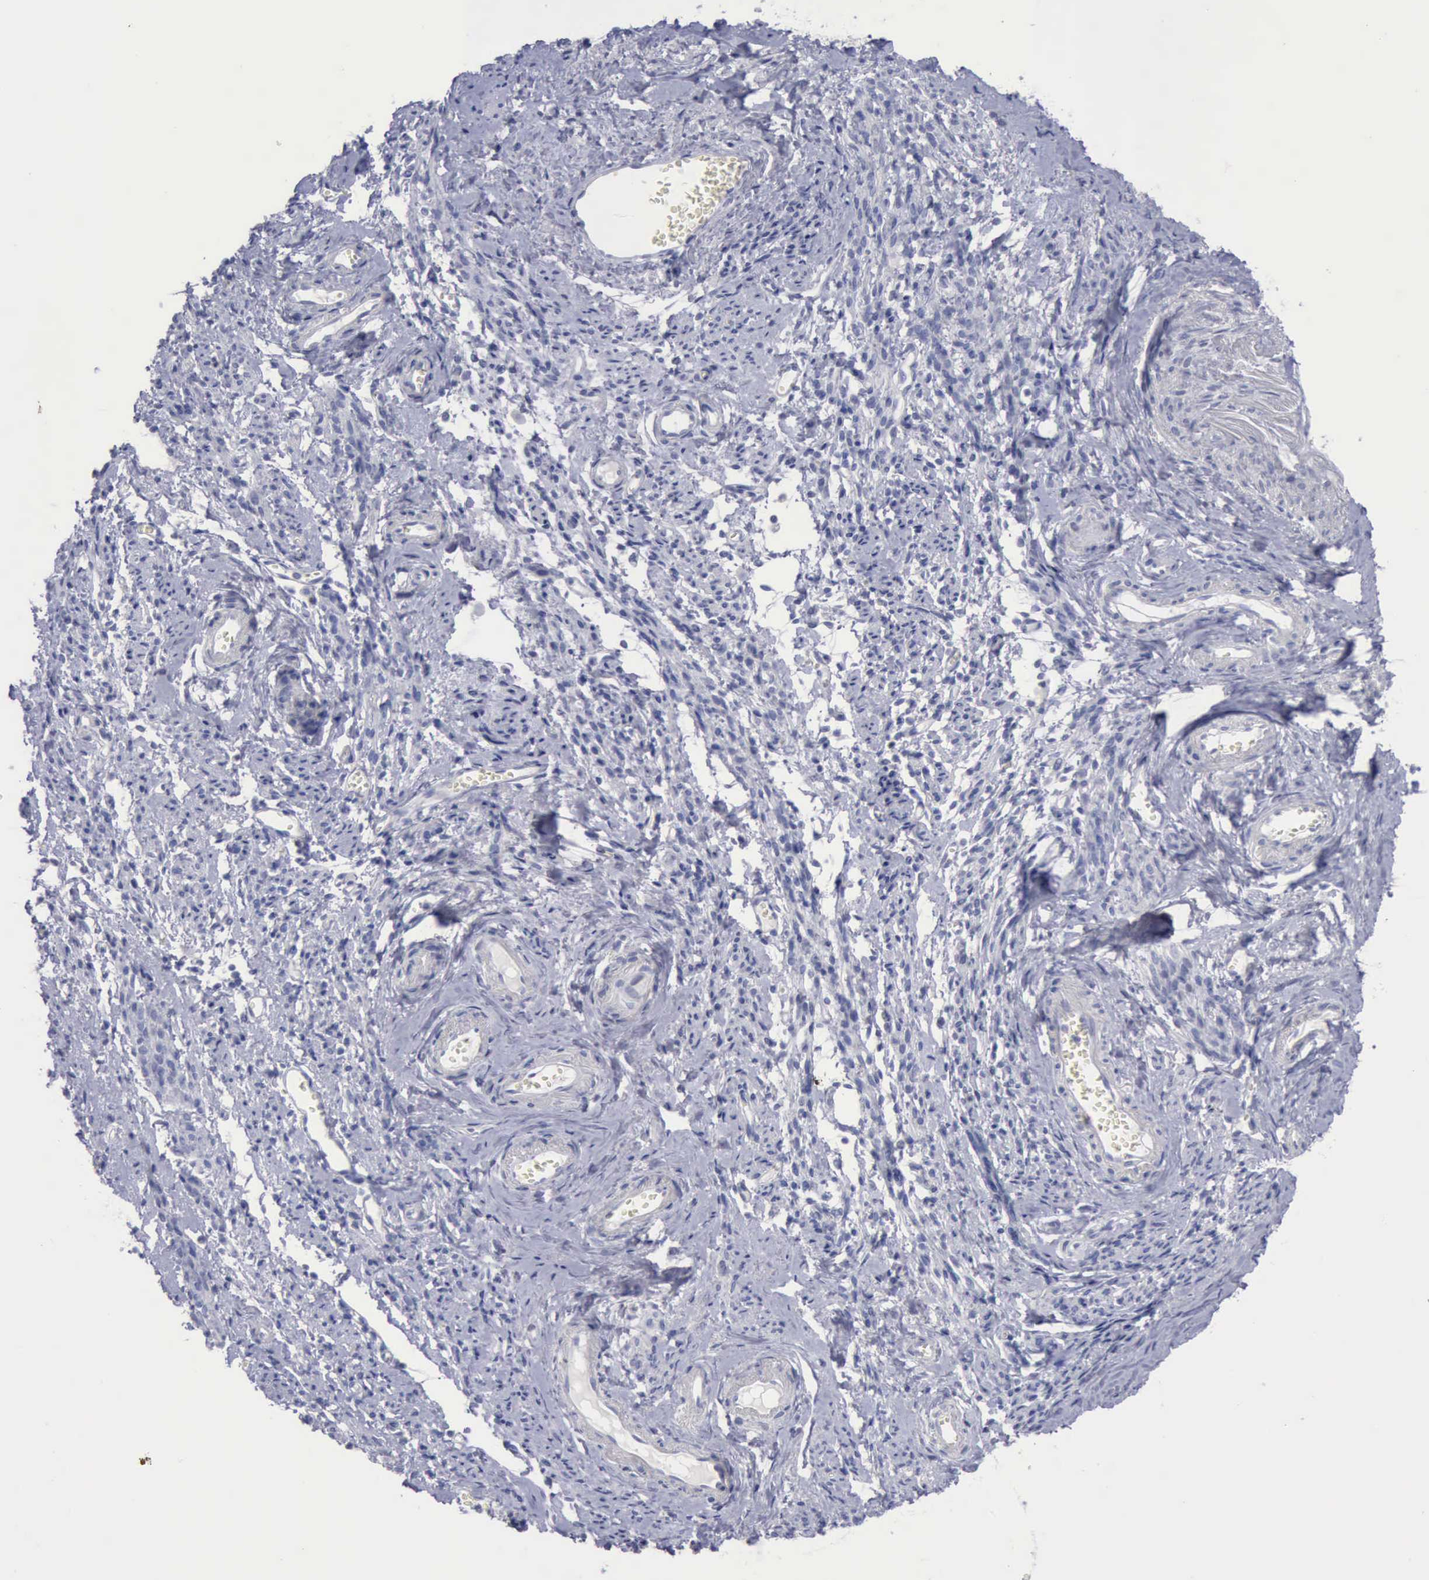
{"staining": {"intensity": "negative", "quantity": "none", "location": "none"}, "tissue": "endometrial cancer", "cell_type": "Tumor cells", "image_type": "cancer", "snomed": [{"axis": "morphology", "description": "Adenocarcinoma, NOS"}, {"axis": "topography", "description": "Endometrium"}], "caption": "A histopathology image of human endometrial cancer is negative for staining in tumor cells.", "gene": "SATB2", "patient": {"sex": "female", "age": 75}}